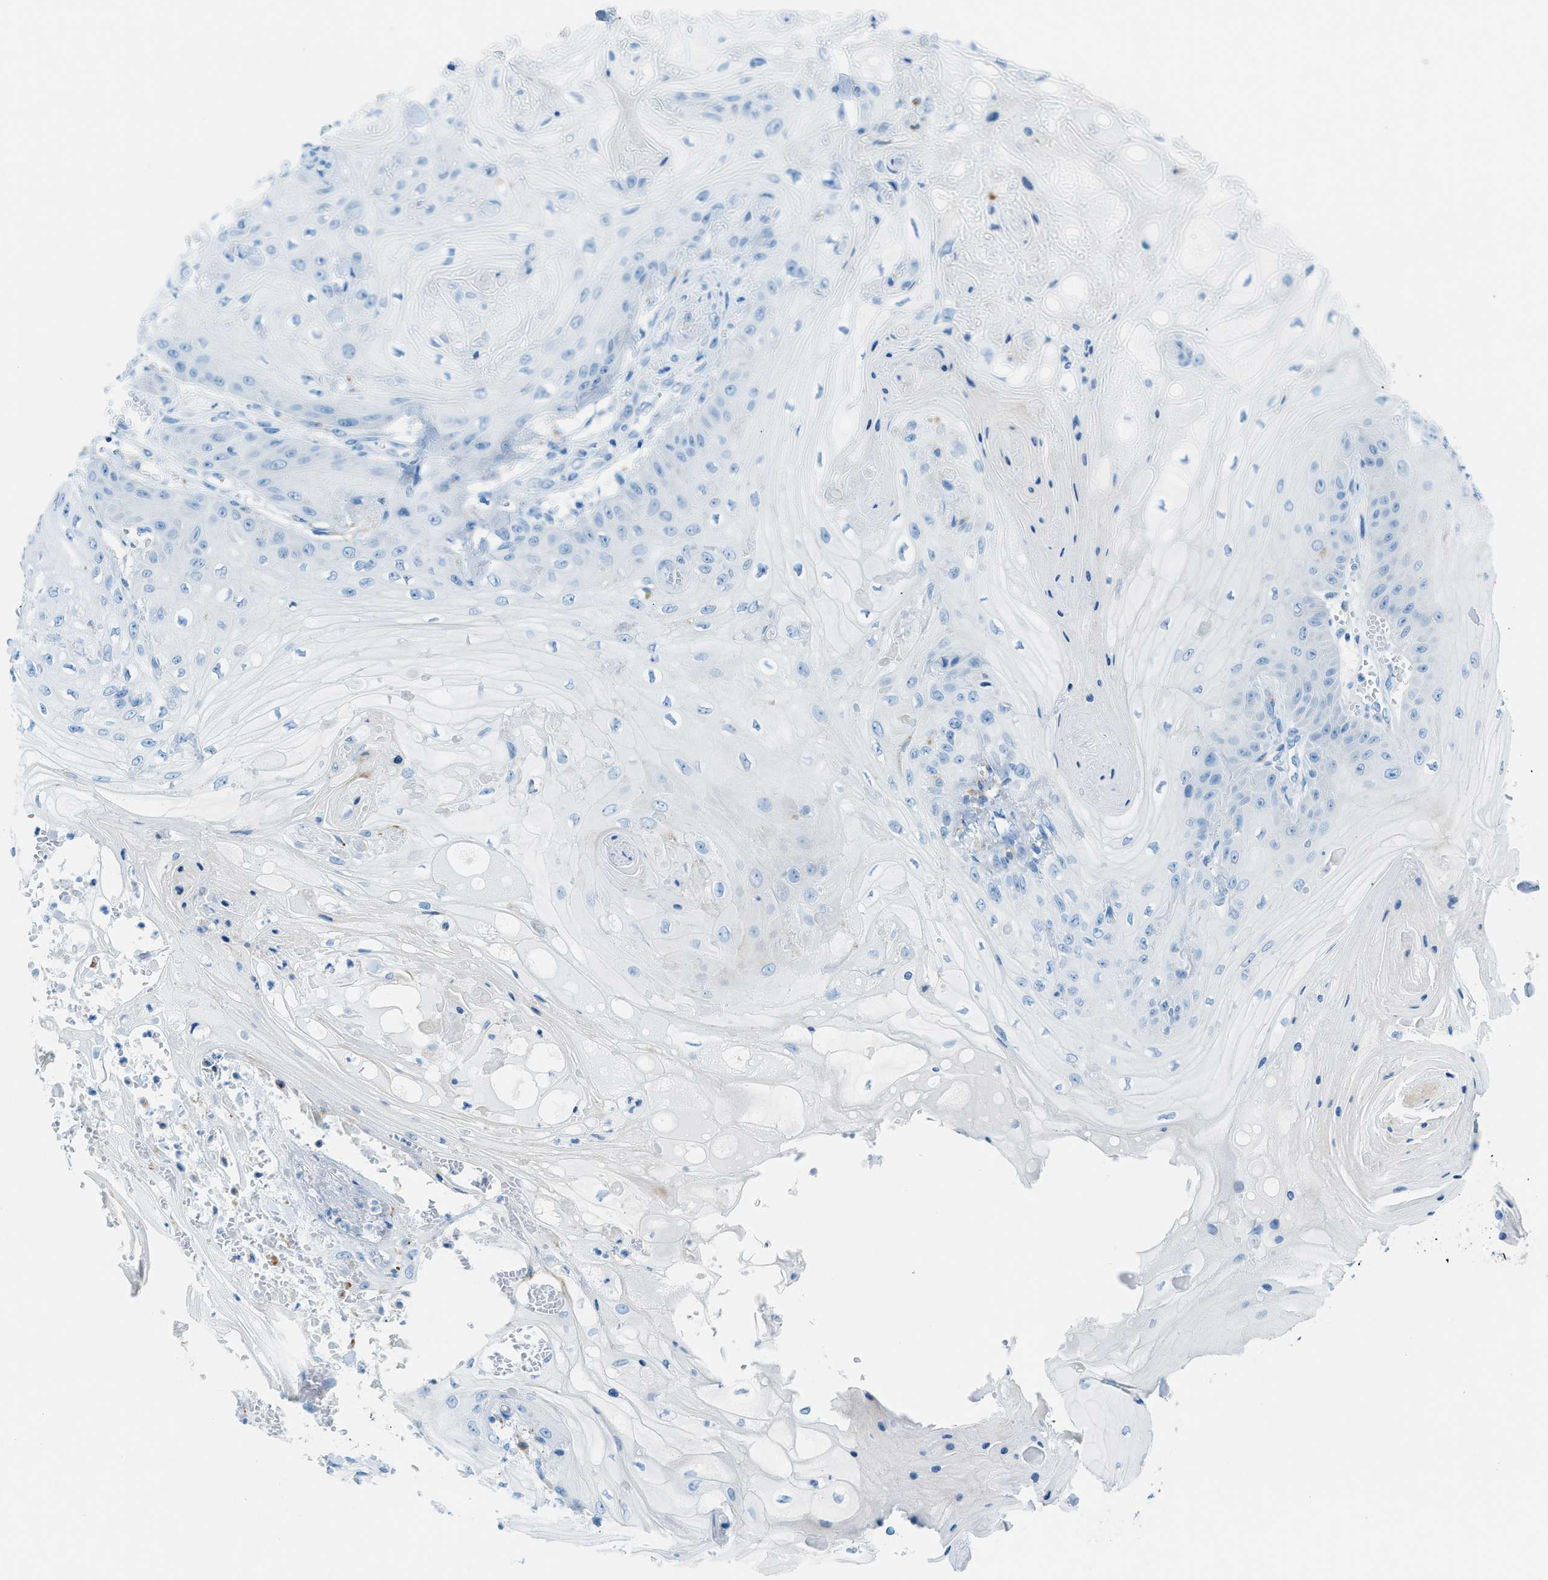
{"staining": {"intensity": "negative", "quantity": "none", "location": "none"}, "tissue": "skin cancer", "cell_type": "Tumor cells", "image_type": "cancer", "snomed": [{"axis": "morphology", "description": "Squamous cell carcinoma, NOS"}, {"axis": "topography", "description": "Skin"}], "caption": "DAB (3,3'-diaminobenzidine) immunohistochemical staining of skin cancer (squamous cell carcinoma) demonstrates no significant positivity in tumor cells.", "gene": "C21orf62", "patient": {"sex": "male", "age": 74}}